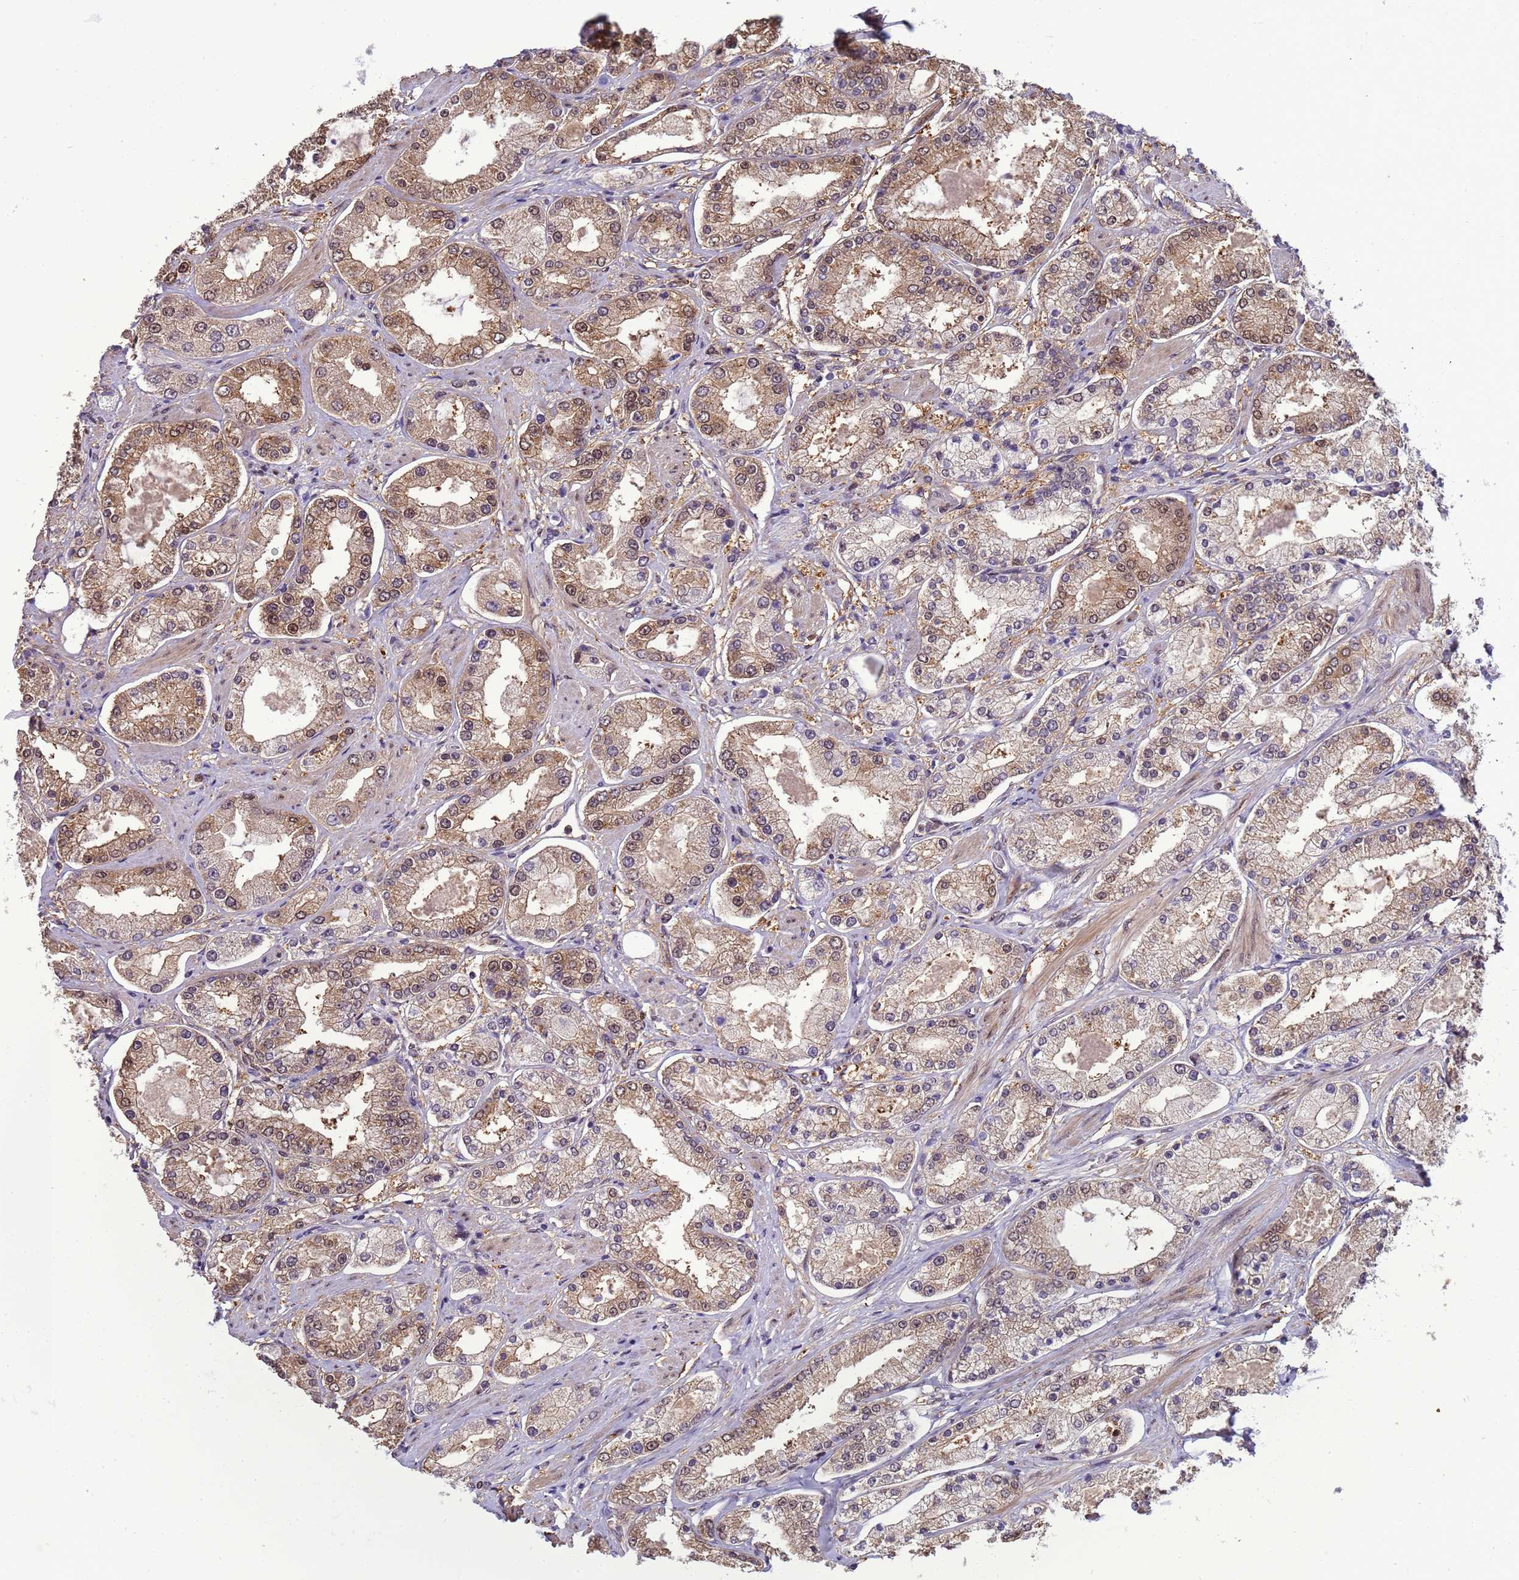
{"staining": {"intensity": "moderate", "quantity": ">75%", "location": "cytoplasmic/membranous,nuclear"}, "tissue": "prostate cancer", "cell_type": "Tumor cells", "image_type": "cancer", "snomed": [{"axis": "morphology", "description": "Adenocarcinoma, High grade"}, {"axis": "topography", "description": "Prostate"}], "caption": "Immunohistochemical staining of human prostate cancer (high-grade adenocarcinoma) displays medium levels of moderate cytoplasmic/membranous and nuclear protein staining in approximately >75% of tumor cells.", "gene": "ZBTB5", "patient": {"sex": "male", "age": 69}}